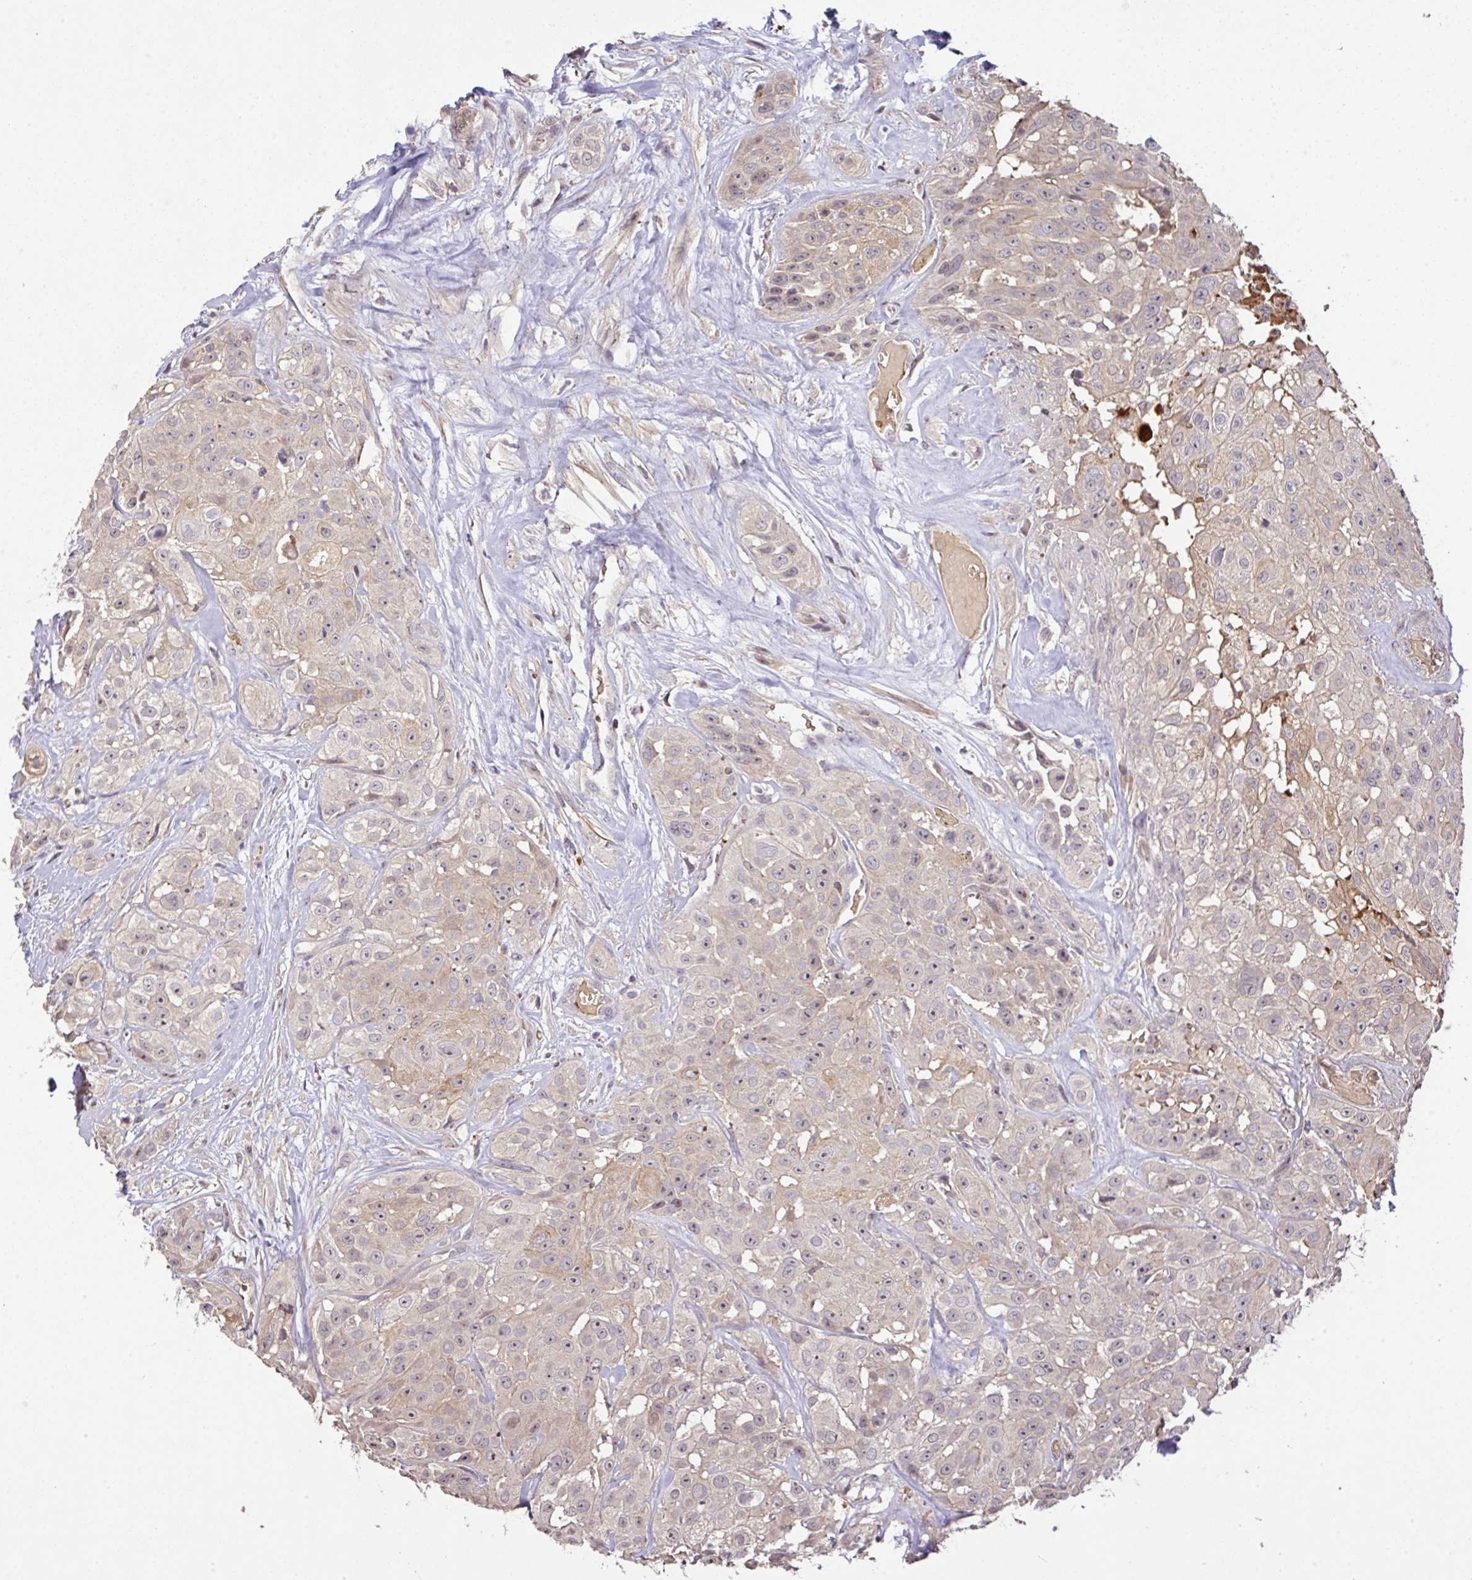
{"staining": {"intensity": "weak", "quantity": "25%-75%", "location": "cytoplasmic/membranous,nuclear"}, "tissue": "head and neck cancer", "cell_type": "Tumor cells", "image_type": "cancer", "snomed": [{"axis": "morphology", "description": "Squamous cell carcinoma, NOS"}, {"axis": "topography", "description": "Head-Neck"}], "caption": "A low amount of weak cytoplasmic/membranous and nuclear staining is appreciated in approximately 25%-75% of tumor cells in head and neck cancer (squamous cell carcinoma) tissue. (DAB (3,3'-diaminobenzidine) IHC, brown staining for protein, blue staining for nuclei).", "gene": "C1QTNF9B", "patient": {"sex": "male", "age": 83}}